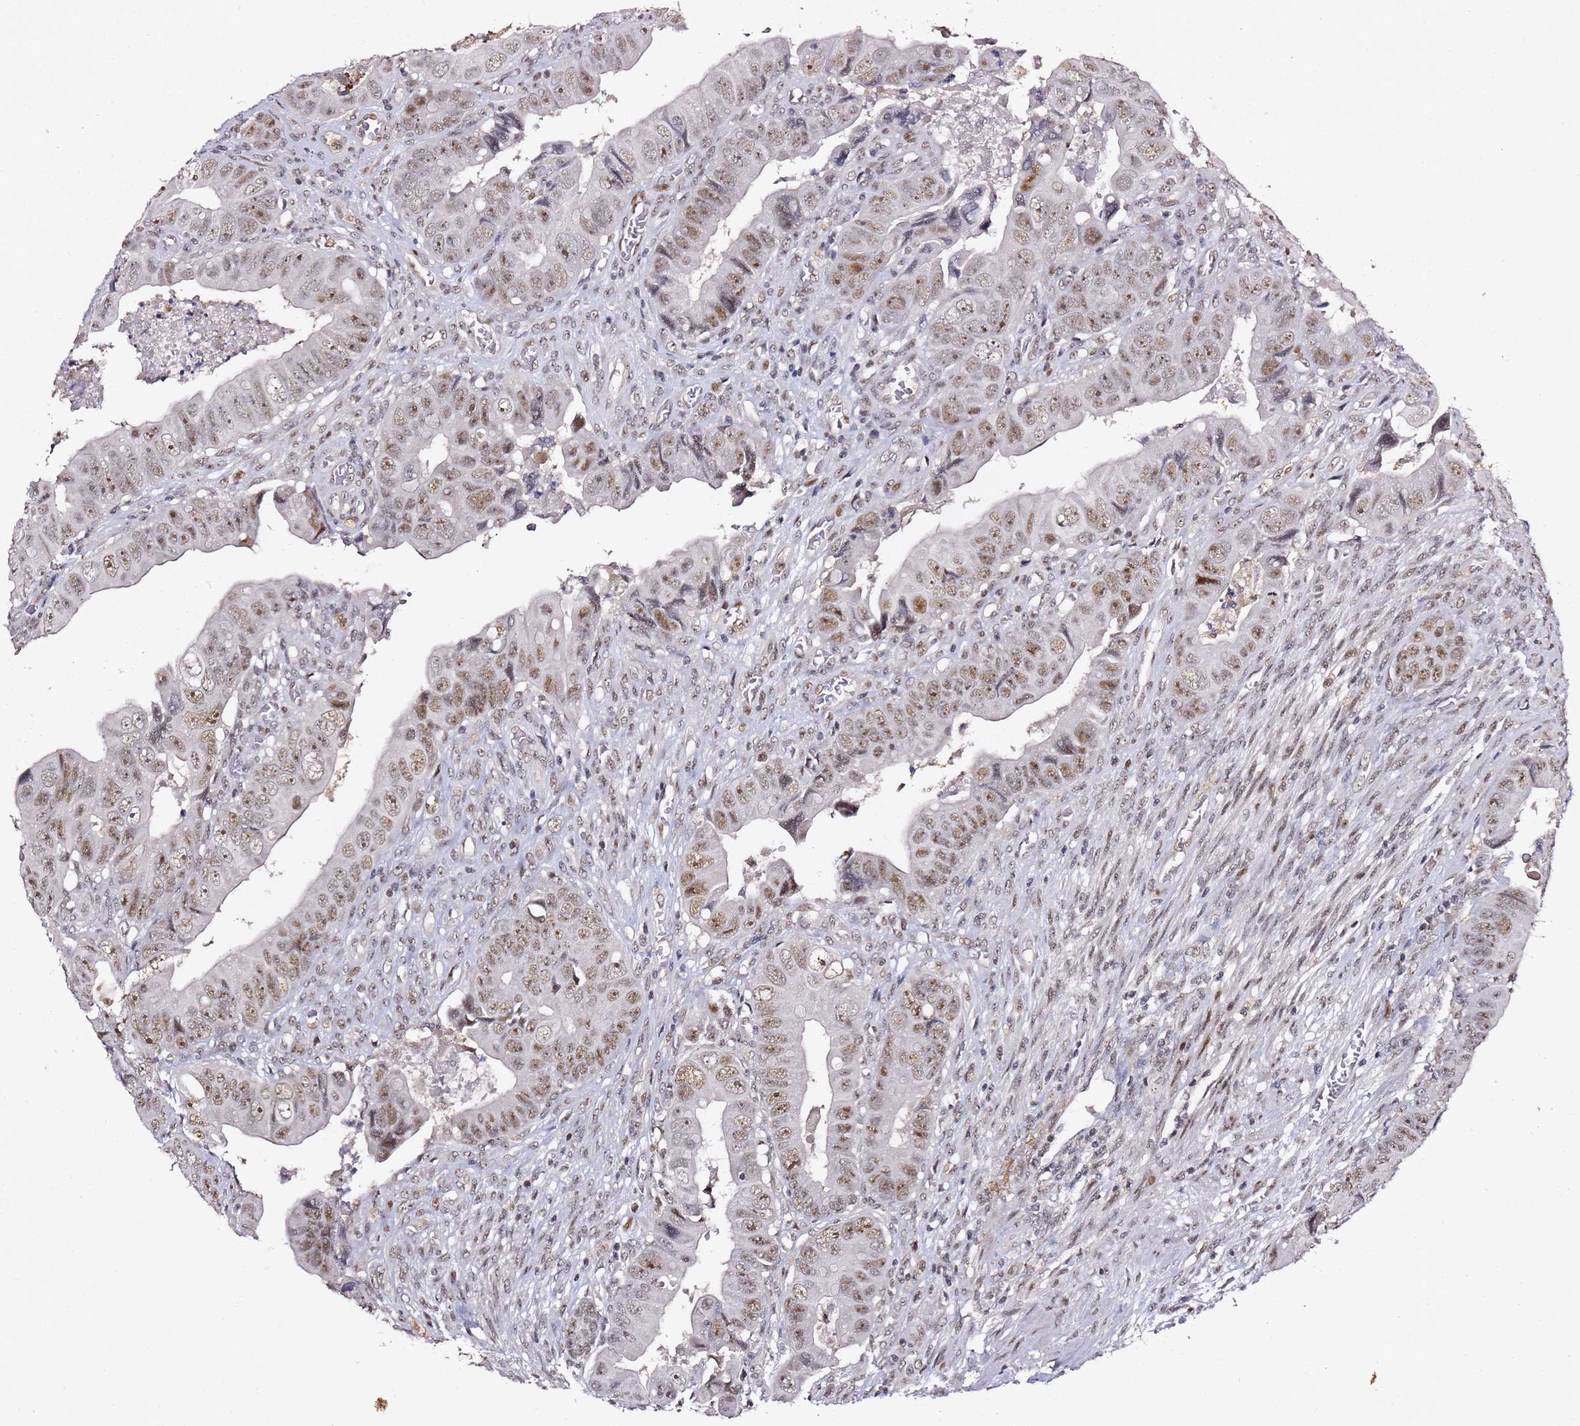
{"staining": {"intensity": "moderate", "quantity": ">75%", "location": "nuclear"}, "tissue": "colorectal cancer", "cell_type": "Tumor cells", "image_type": "cancer", "snomed": [{"axis": "morphology", "description": "Adenocarcinoma, NOS"}, {"axis": "topography", "description": "Rectum"}], "caption": "Brown immunohistochemical staining in human colorectal adenocarcinoma shows moderate nuclear staining in approximately >75% of tumor cells.", "gene": "FCF1", "patient": {"sex": "female", "age": 78}}